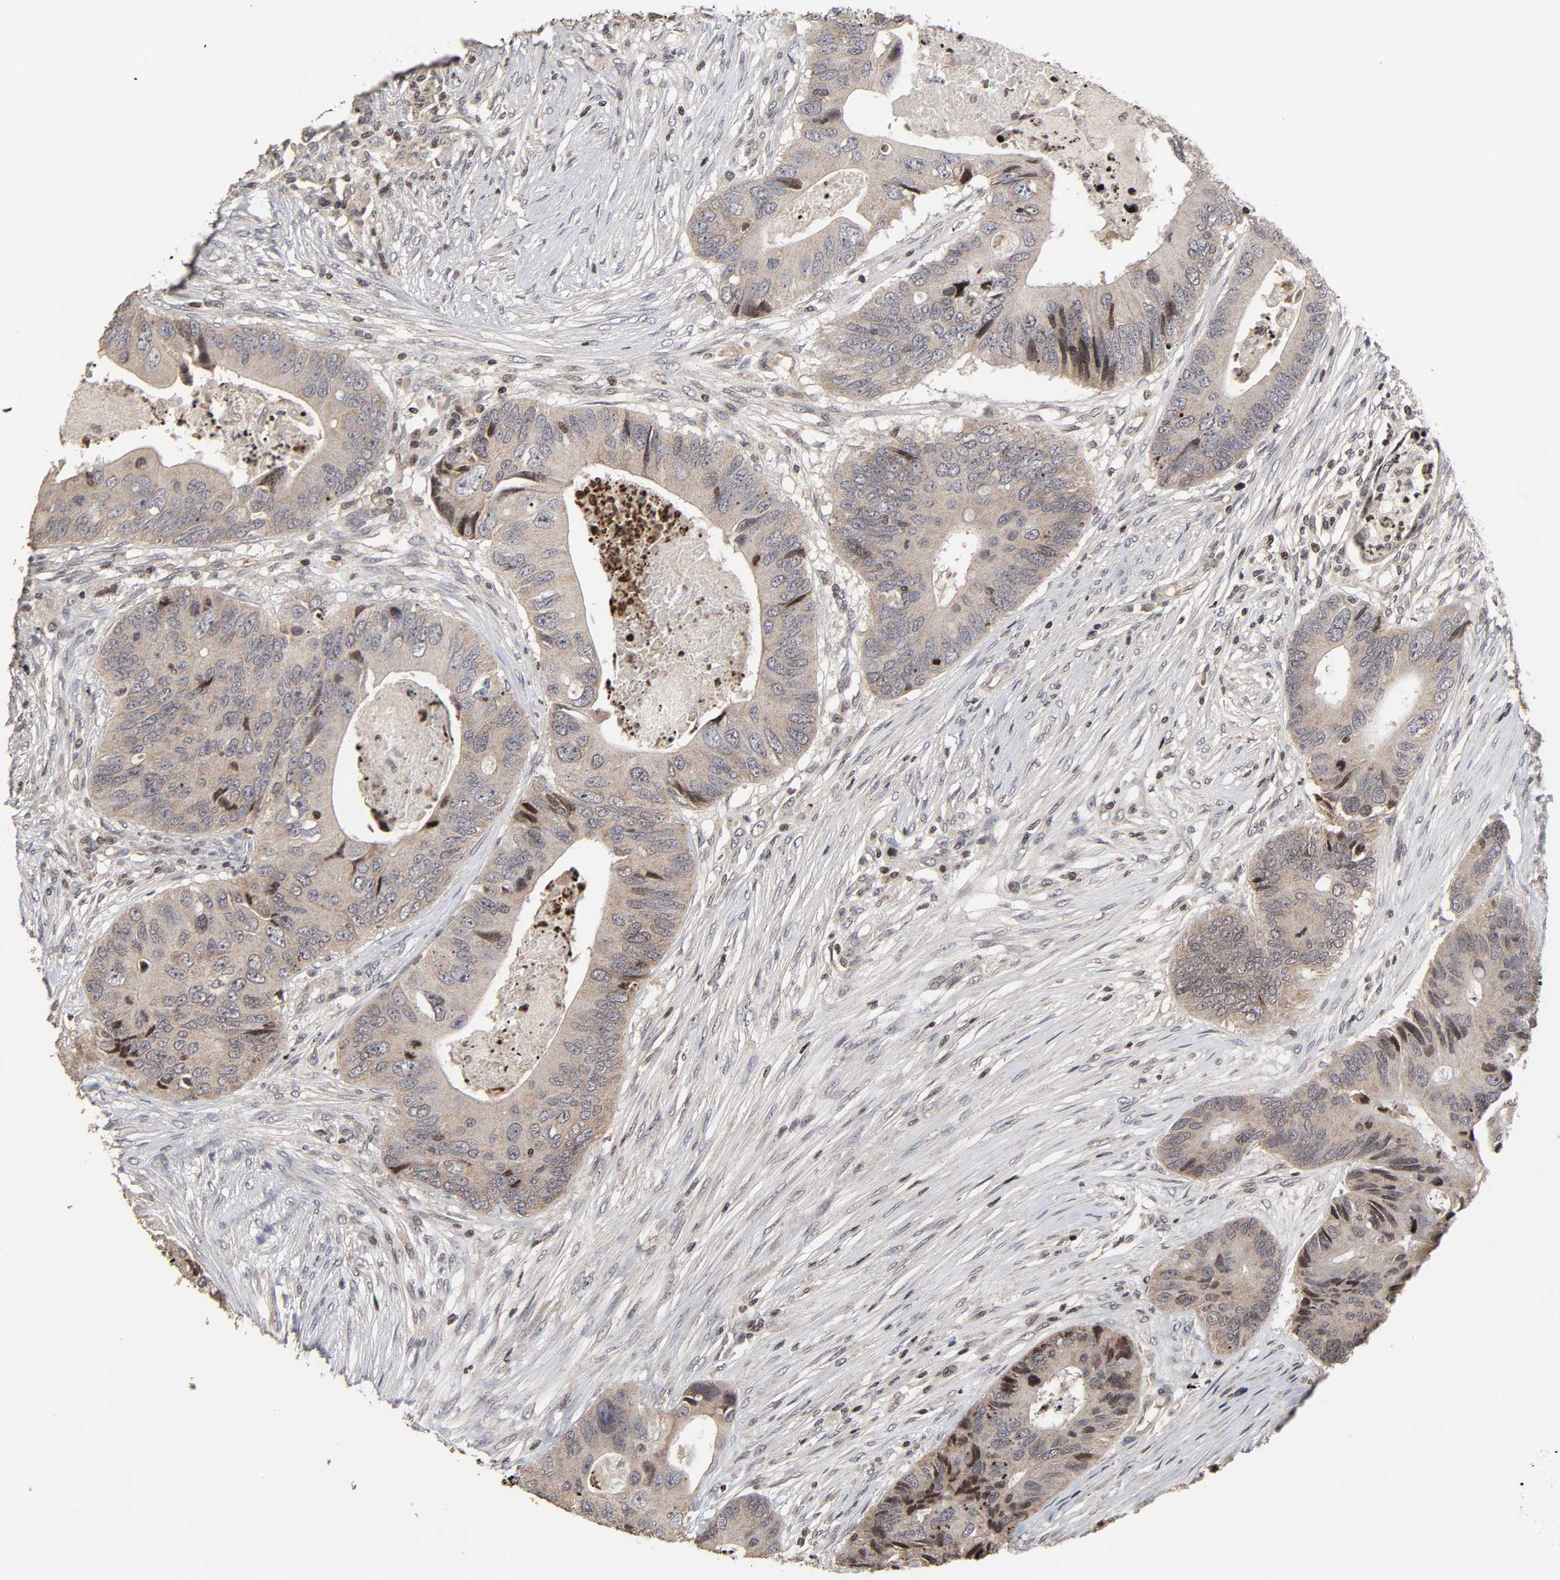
{"staining": {"intensity": "strong", "quantity": "<25%", "location": "nuclear"}, "tissue": "colorectal cancer", "cell_type": "Tumor cells", "image_type": "cancer", "snomed": [{"axis": "morphology", "description": "Adenocarcinoma, NOS"}, {"axis": "topography", "description": "Colon"}], "caption": "This is an image of immunohistochemistry staining of colorectal adenocarcinoma, which shows strong positivity in the nuclear of tumor cells.", "gene": "ZNF473", "patient": {"sex": "male", "age": 71}}